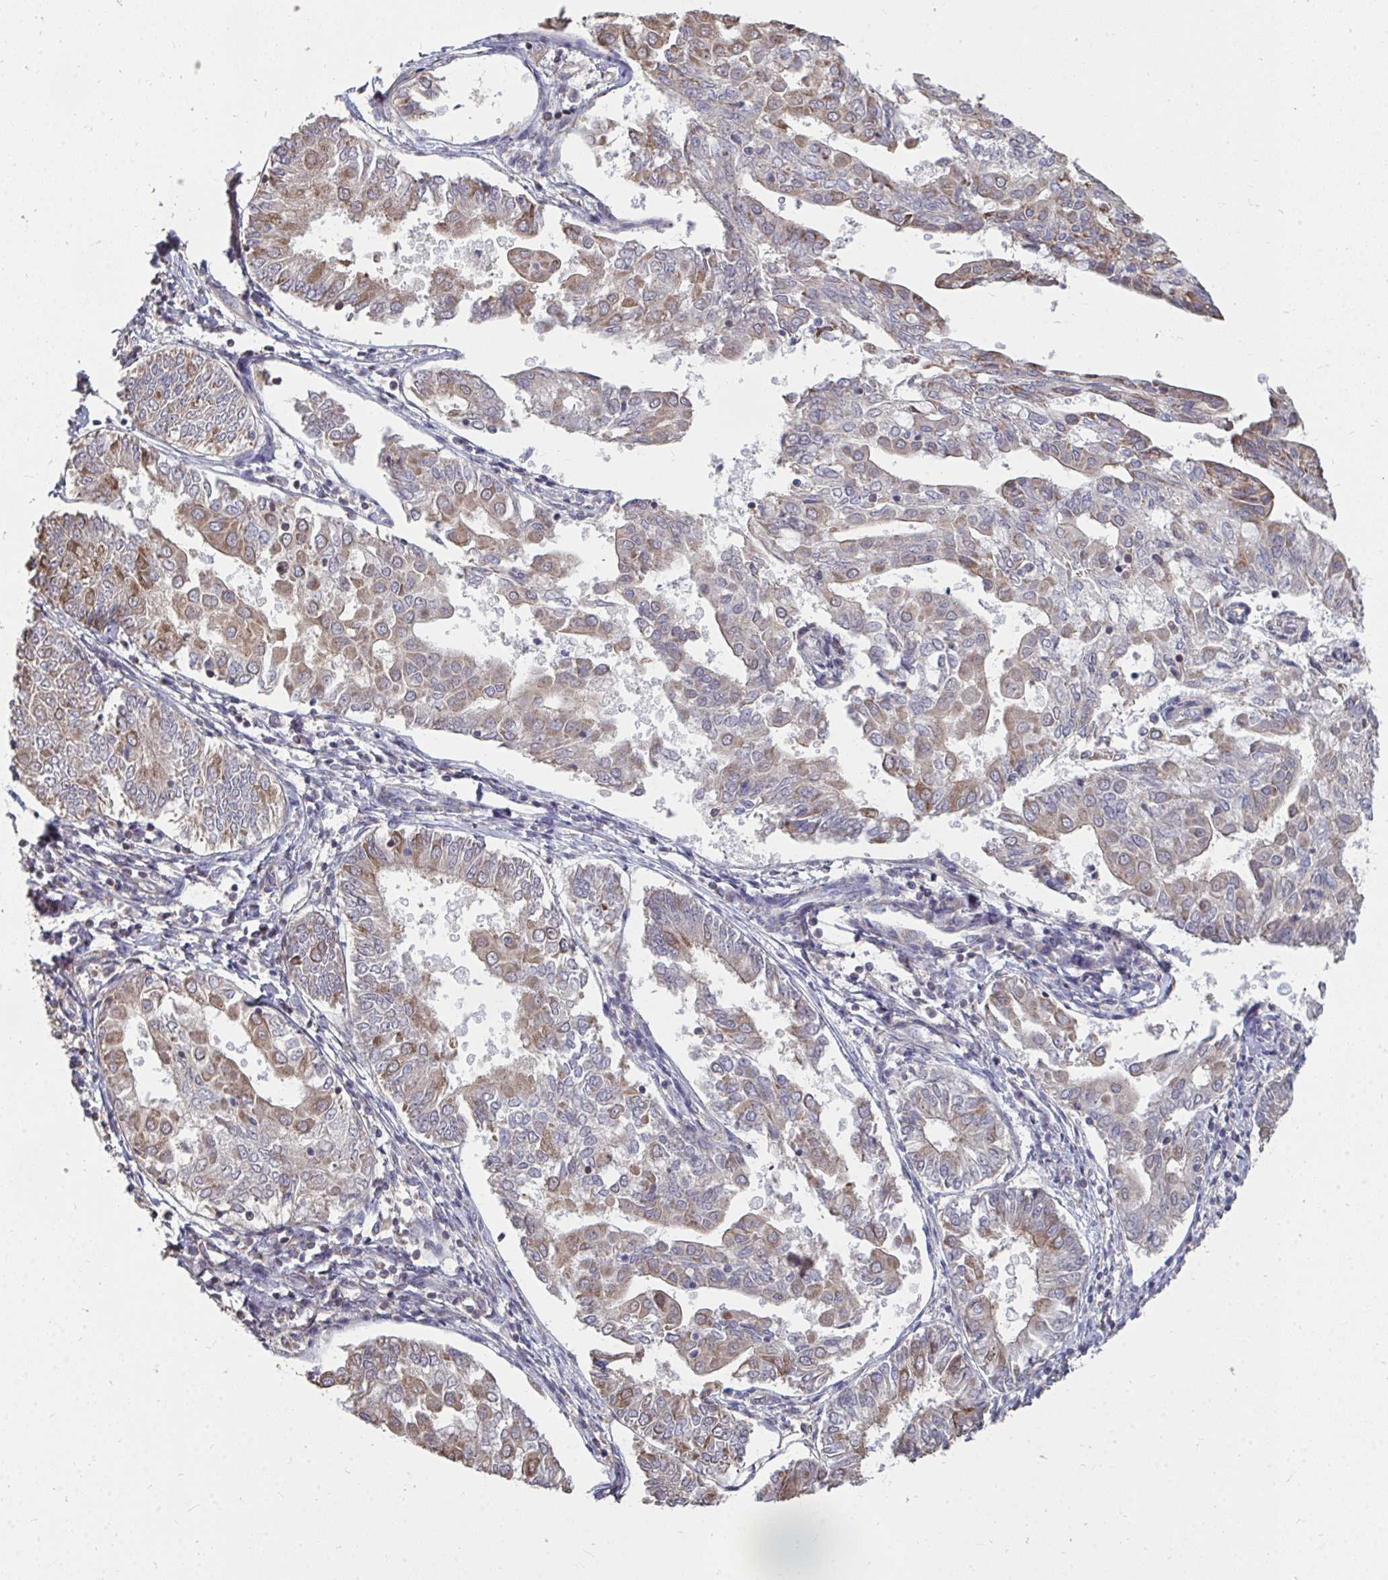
{"staining": {"intensity": "weak", "quantity": "25%-75%", "location": "cytoplasmic/membranous"}, "tissue": "endometrial cancer", "cell_type": "Tumor cells", "image_type": "cancer", "snomed": [{"axis": "morphology", "description": "Adenocarcinoma, NOS"}, {"axis": "topography", "description": "Endometrium"}], "caption": "A histopathology image of adenocarcinoma (endometrial) stained for a protein shows weak cytoplasmic/membranous brown staining in tumor cells. The protein is shown in brown color, while the nuclei are stained blue.", "gene": "DNAJA2", "patient": {"sex": "female", "age": 68}}